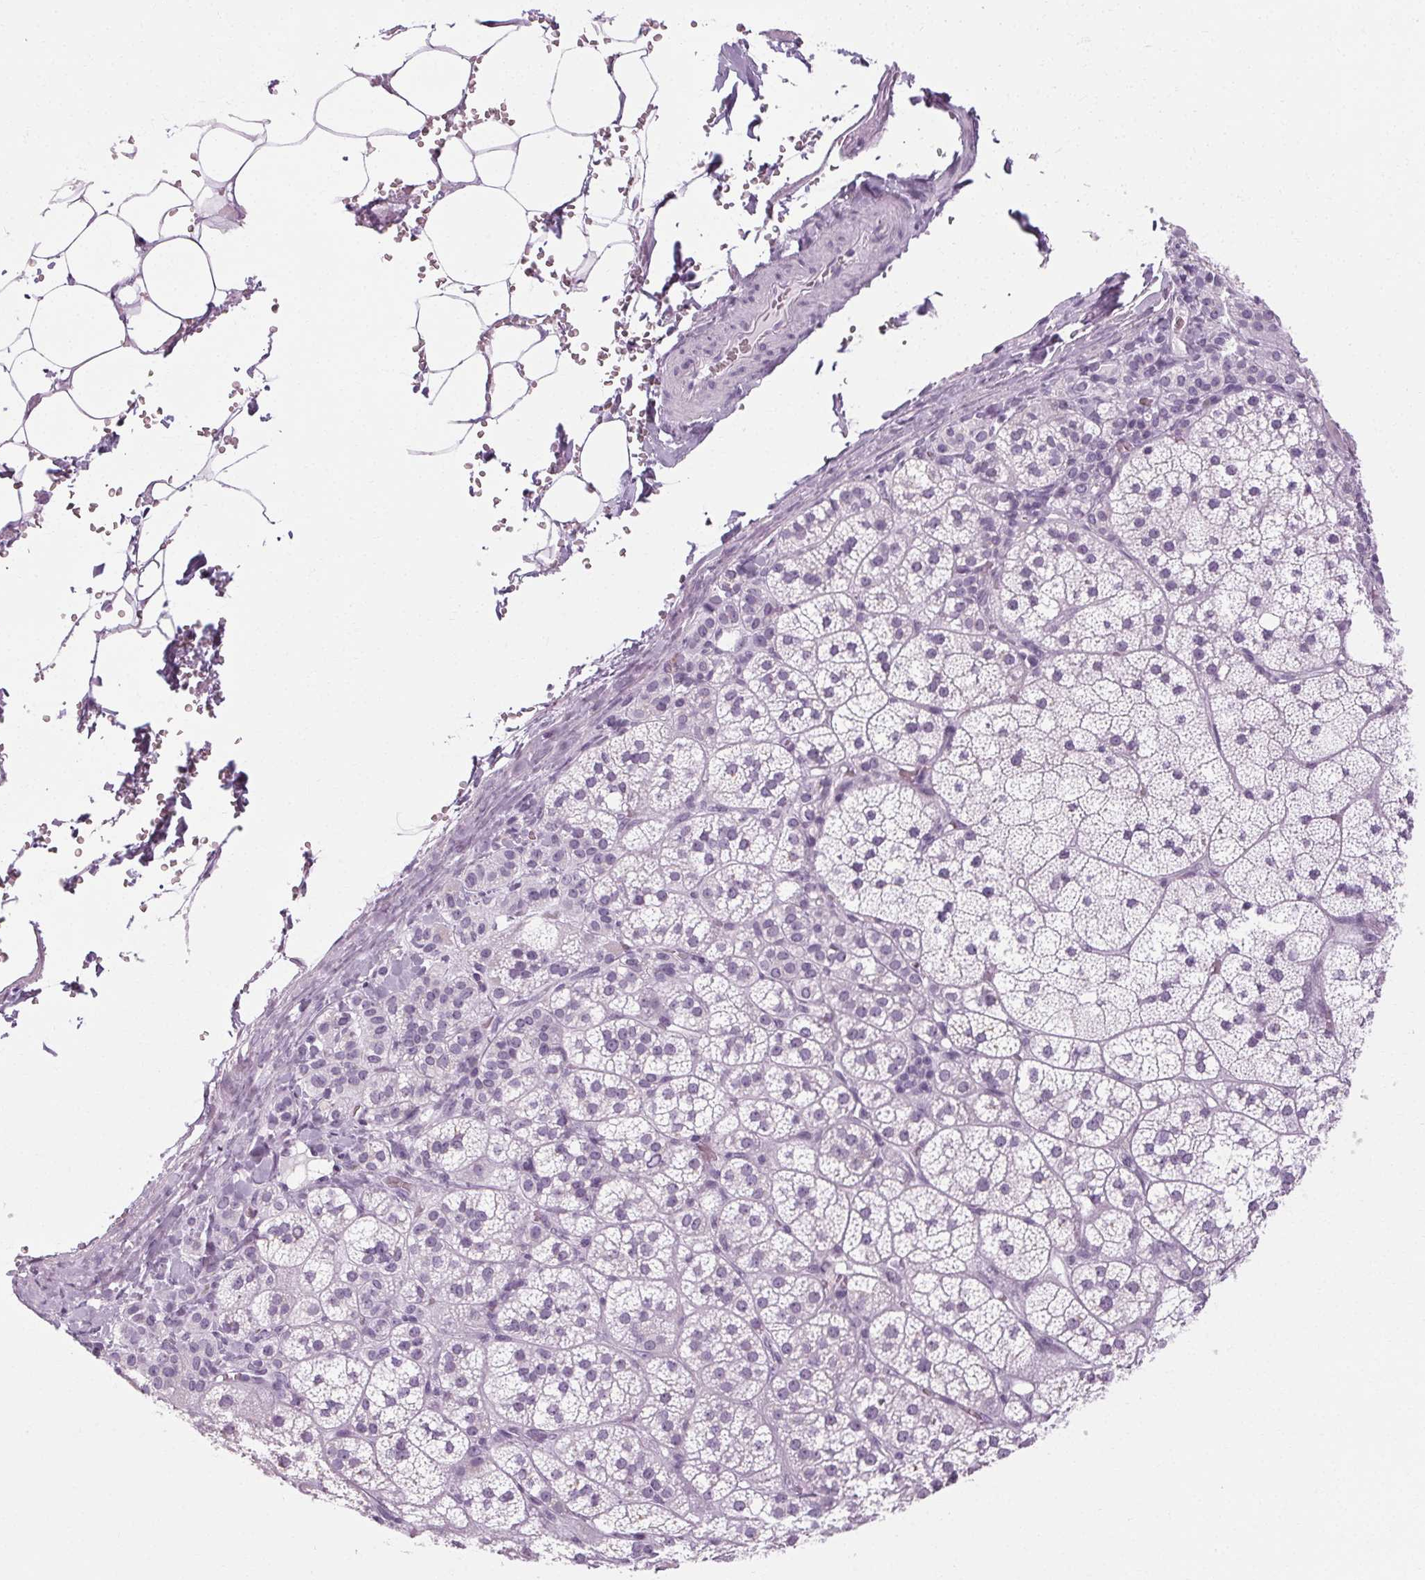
{"staining": {"intensity": "negative", "quantity": "none", "location": "none"}, "tissue": "adrenal gland", "cell_type": "Glandular cells", "image_type": "normal", "snomed": [{"axis": "morphology", "description": "Normal tissue, NOS"}, {"axis": "topography", "description": "Adrenal gland"}], "caption": "Protein analysis of benign adrenal gland exhibits no significant expression in glandular cells. The staining is performed using DAB (3,3'-diaminobenzidine) brown chromogen with nuclei counter-stained in using hematoxylin.", "gene": "POMC", "patient": {"sex": "female", "age": 60}}